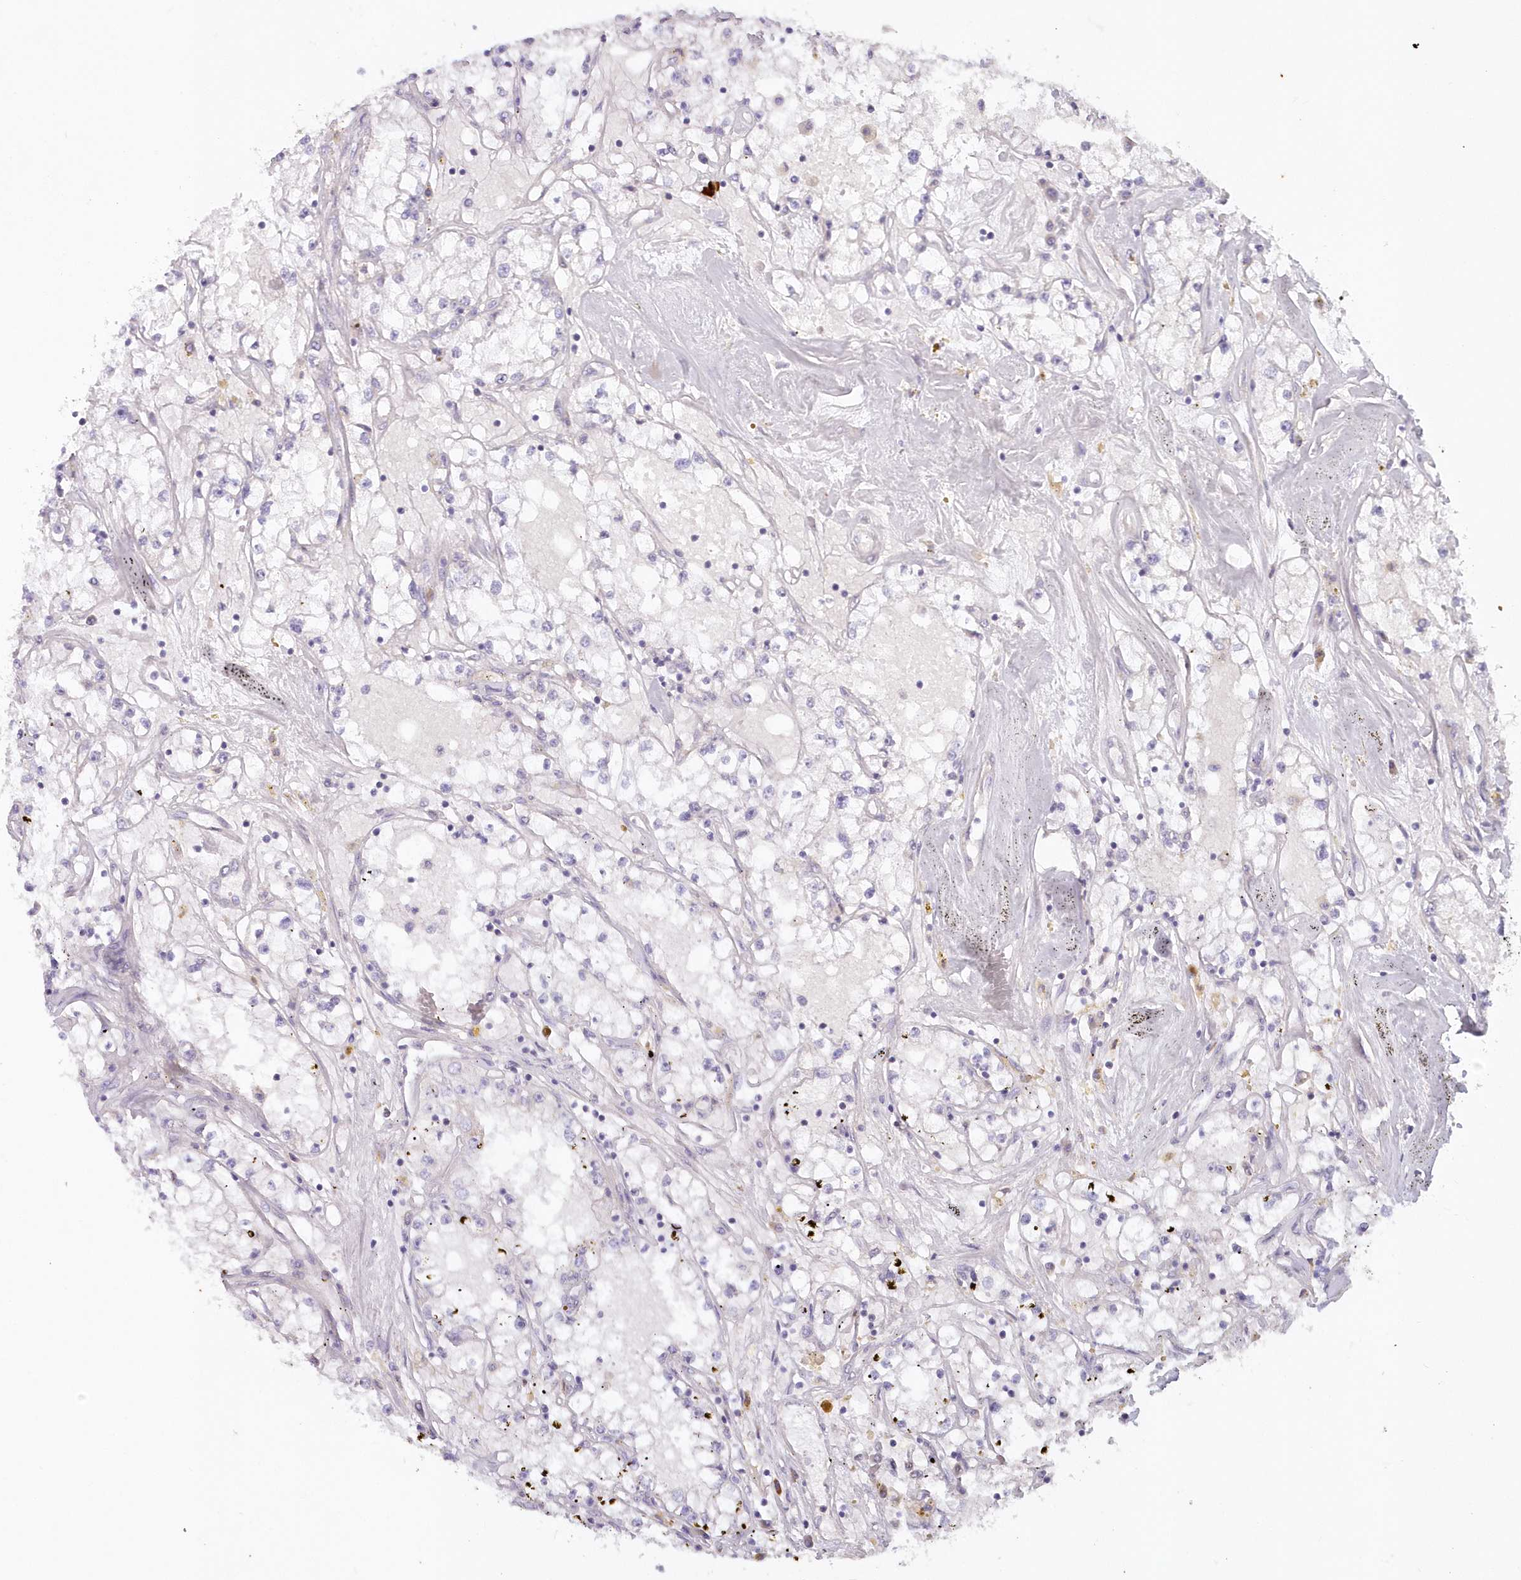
{"staining": {"intensity": "negative", "quantity": "none", "location": "none"}, "tissue": "renal cancer", "cell_type": "Tumor cells", "image_type": "cancer", "snomed": [{"axis": "morphology", "description": "Adenocarcinoma, NOS"}, {"axis": "topography", "description": "Kidney"}], "caption": "An IHC photomicrograph of renal adenocarcinoma is shown. There is no staining in tumor cells of renal adenocarcinoma.", "gene": "SNED1", "patient": {"sex": "male", "age": 56}}